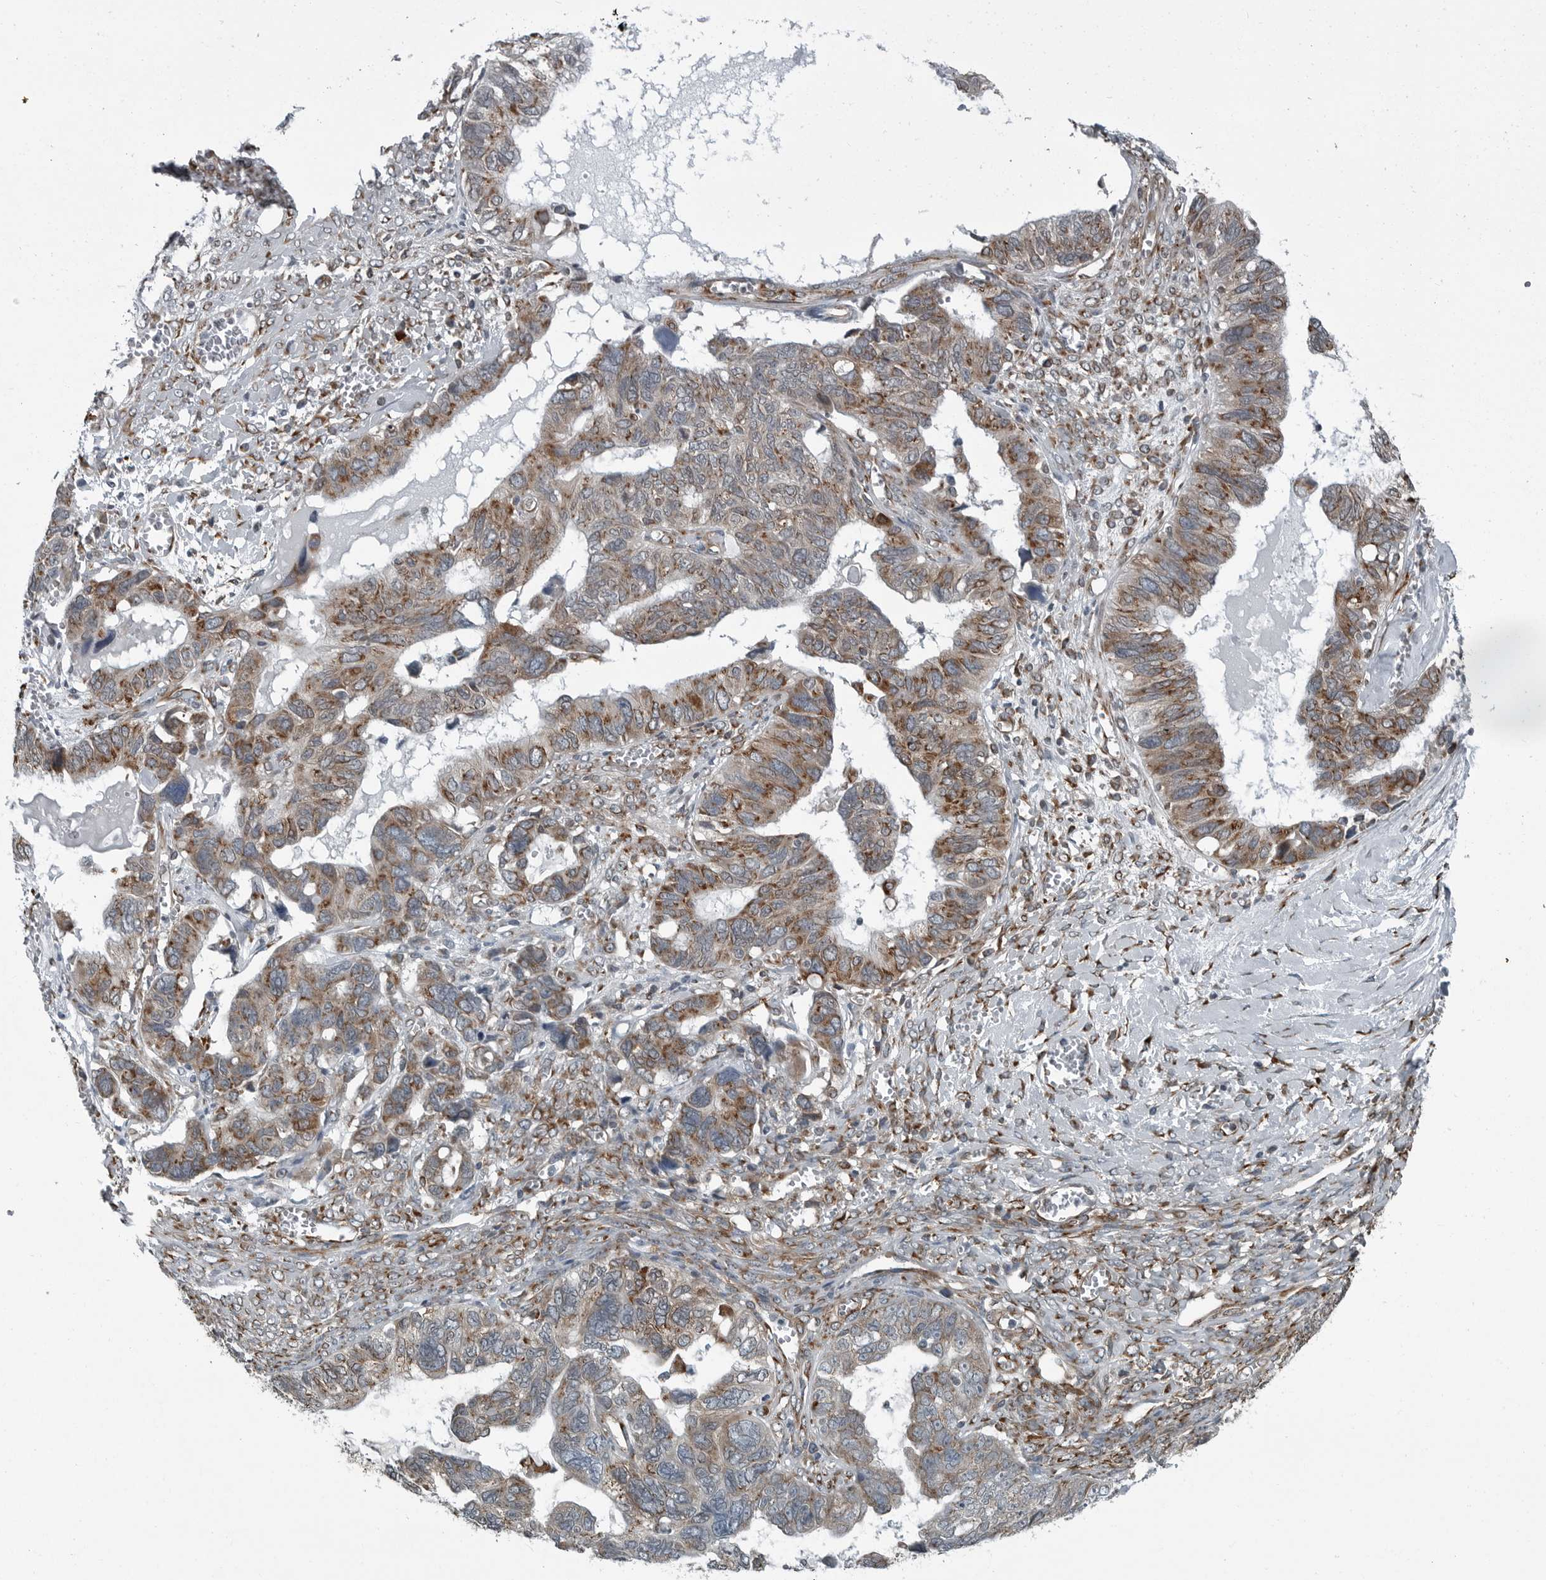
{"staining": {"intensity": "moderate", "quantity": "25%-75%", "location": "cytoplasmic/membranous"}, "tissue": "ovarian cancer", "cell_type": "Tumor cells", "image_type": "cancer", "snomed": [{"axis": "morphology", "description": "Cystadenocarcinoma, serous, NOS"}, {"axis": "topography", "description": "Ovary"}], "caption": "Ovarian cancer (serous cystadenocarcinoma) stained with DAB (3,3'-diaminobenzidine) immunohistochemistry (IHC) reveals medium levels of moderate cytoplasmic/membranous staining in about 25%-75% of tumor cells.", "gene": "CEP85", "patient": {"sex": "female", "age": 79}}